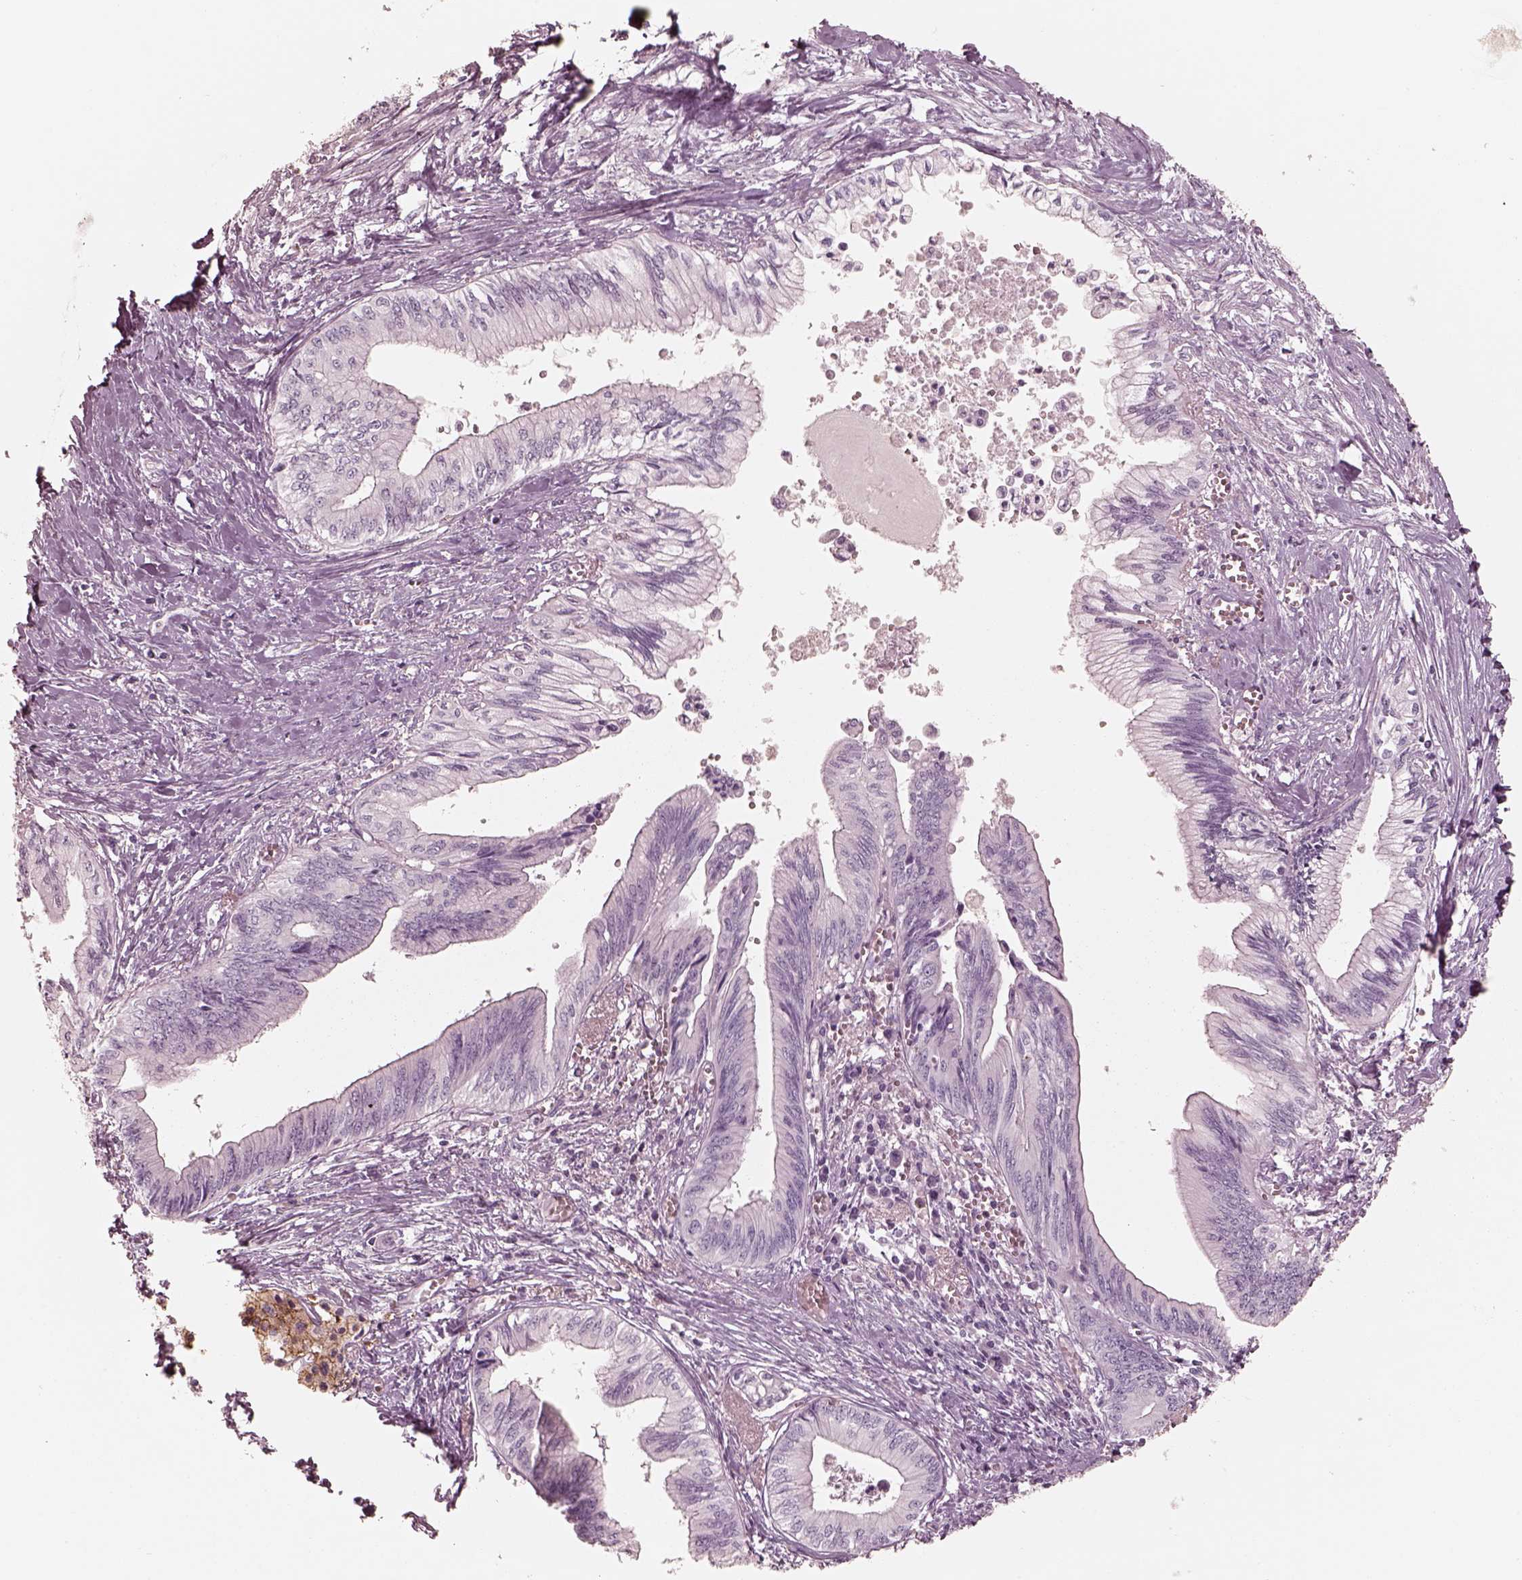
{"staining": {"intensity": "negative", "quantity": "none", "location": "none"}, "tissue": "pancreatic cancer", "cell_type": "Tumor cells", "image_type": "cancer", "snomed": [{"axis": "morphology", "description": "Adenocarcinoma, NOS"}, {"axis": "topography", "description": "Pancreas"}], "caption": "A high-resolution micrograph shows immunohistochemistry (IHC) staining of adenocarcinoma (pancreatic), which demonstrates no significant staining in tumor cells.", "gene": "GPRIN1", "patient": {"sex": "female", "age": 61}}